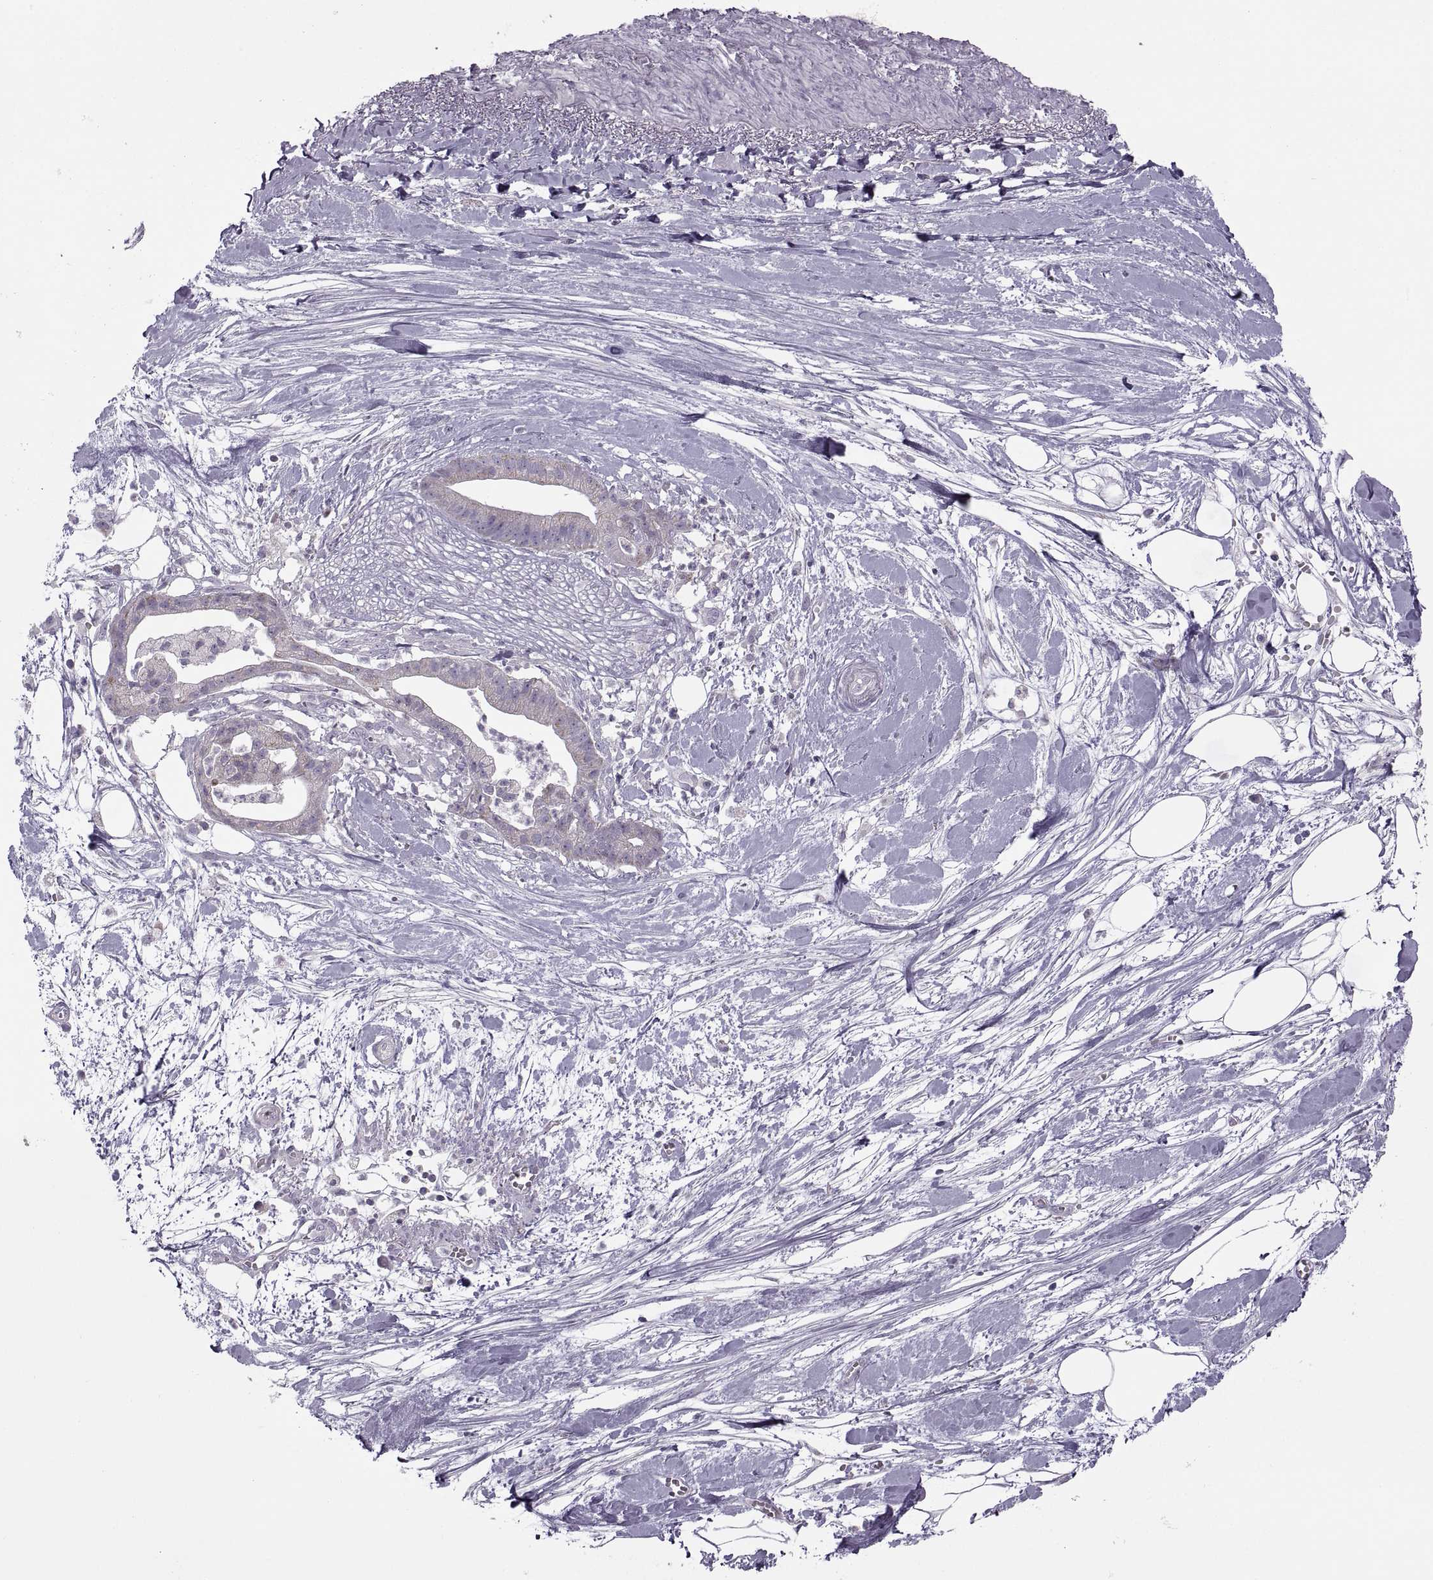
{"staining": {"intensity": "negative", "quantity": "none", "location": "none"}, "tissue": "pancreatic cancer", "cell_type": "Tumor cells", "image_type": "cancer", "snomed": [{"axis": "morphology", "description": "Normal tissue, NOS"}, {"axis": "morphology", "description": "Adenocarcinoma, NOS"}, {"axis": "topography", "description": "Lymph node"}, {"axis": "topography", "description": "Pancreas"}], "caption": "Micrograph shows no significant protein expression in tumor cells of adenocarcinoma (pancreatic).", "gene": "PIERCE1", "patient": {"sex": "female", "age": 58}}